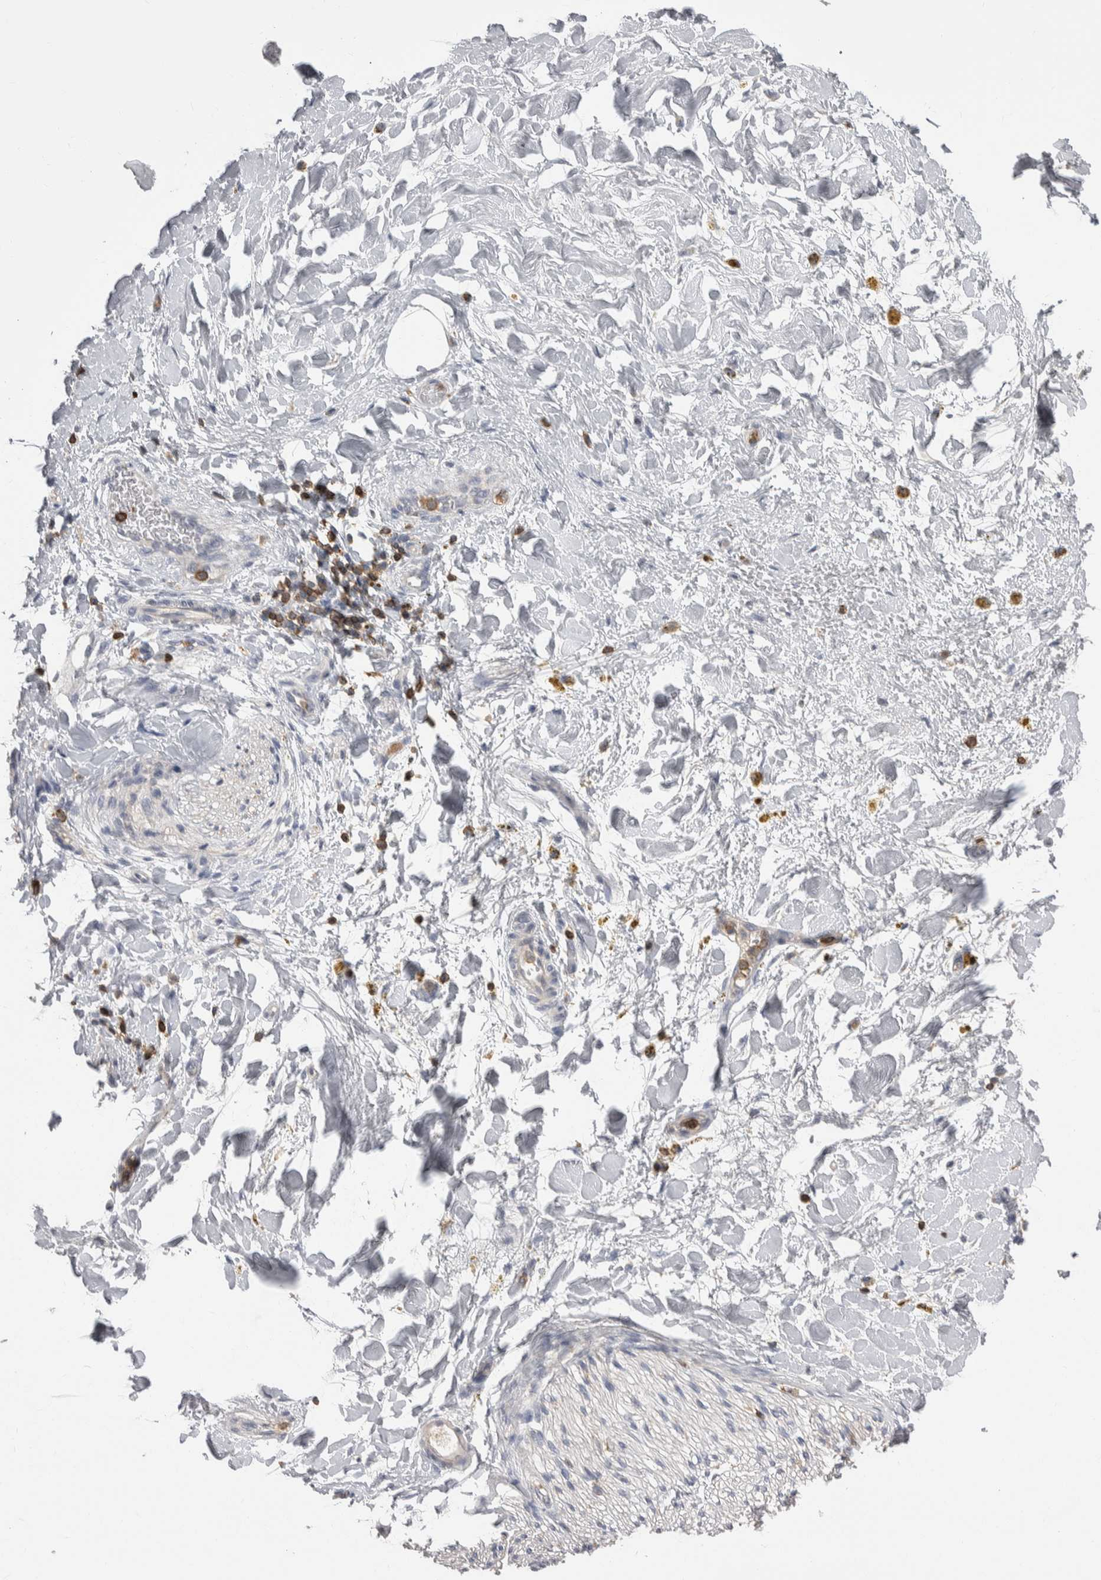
{"staining": {"intensity": "negative", "quantity": "none", "location": "none"}, "tissue": "adipose tissue", "cell_type": "Adipocytes", "image_type": "normal", "snomed": [{"axis": "morphology", "description": "Normal tissue, NOS"}, {"axis": "topography", "description": "Kidney"}, {"axis": "topography", "description": "Peripheral nerve tissue"}], "caption": "Immunohistochemistry of unremarkable human adipose tissue demonstrates no positivity in adipocytes. Nuclei are stained in blue.", "gene": "CEP295NL", "patient": {"sex": "male", "age": 7}}